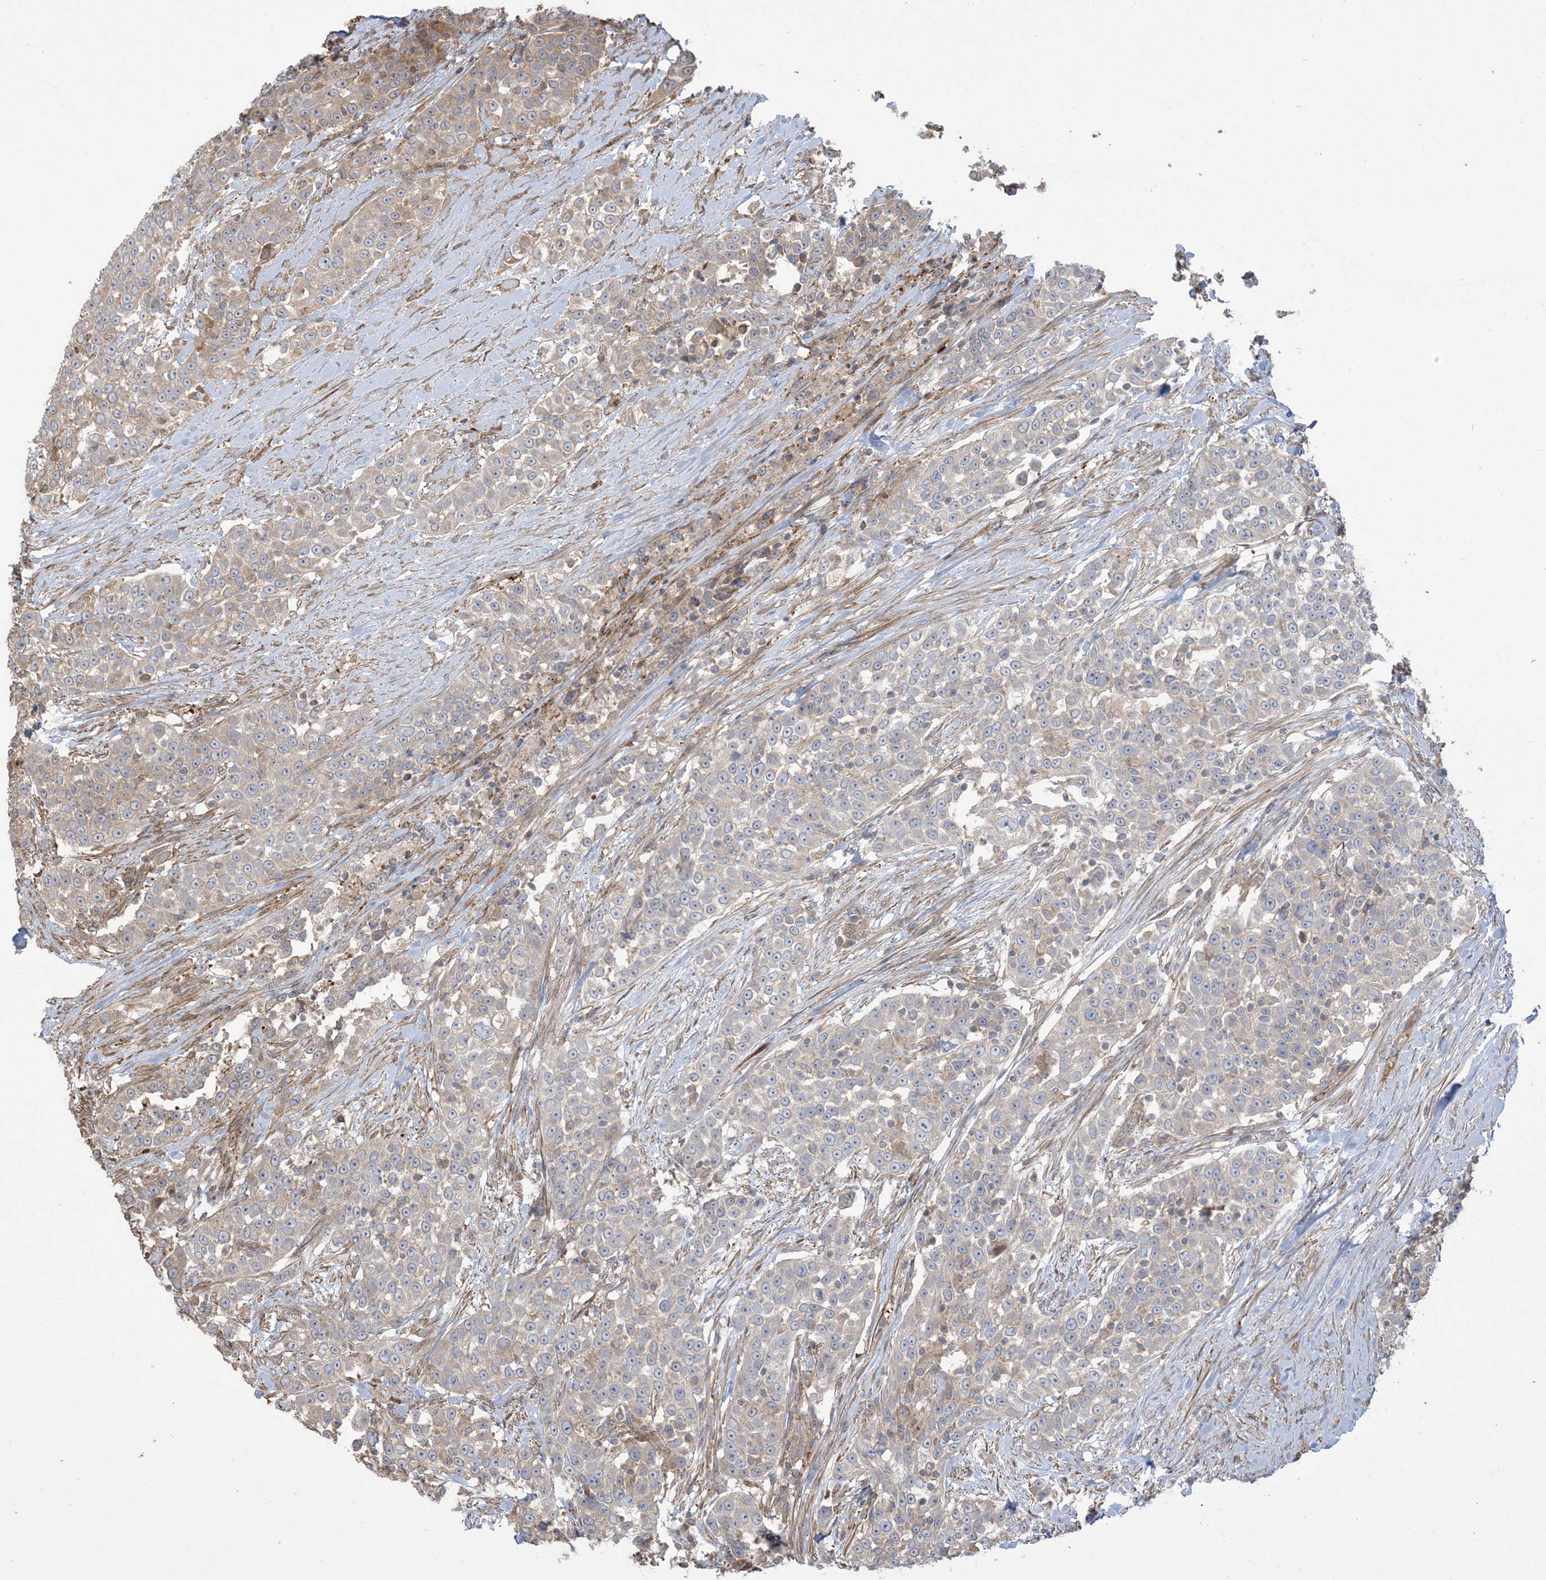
{"staining": {"intensity": "weak", "quantity": "<25%", "location": "cytoplasmic/membranous"}, "tissue": "urothelial cancer", "cell_type": "Tumor cells", "image_type": "cancer", "snomed": [{"axis": "morphology", "description": "Urothelial carcinoma, High grade"}, {"axis": "topography", "description": "Urinary bladder"}], "caption": "Immunohistochemical staining of urothelial cancer reveals no significant expression in tumor cells.", "gene": "KLHL18", "patient": {"sex": "female", "age": 80}}